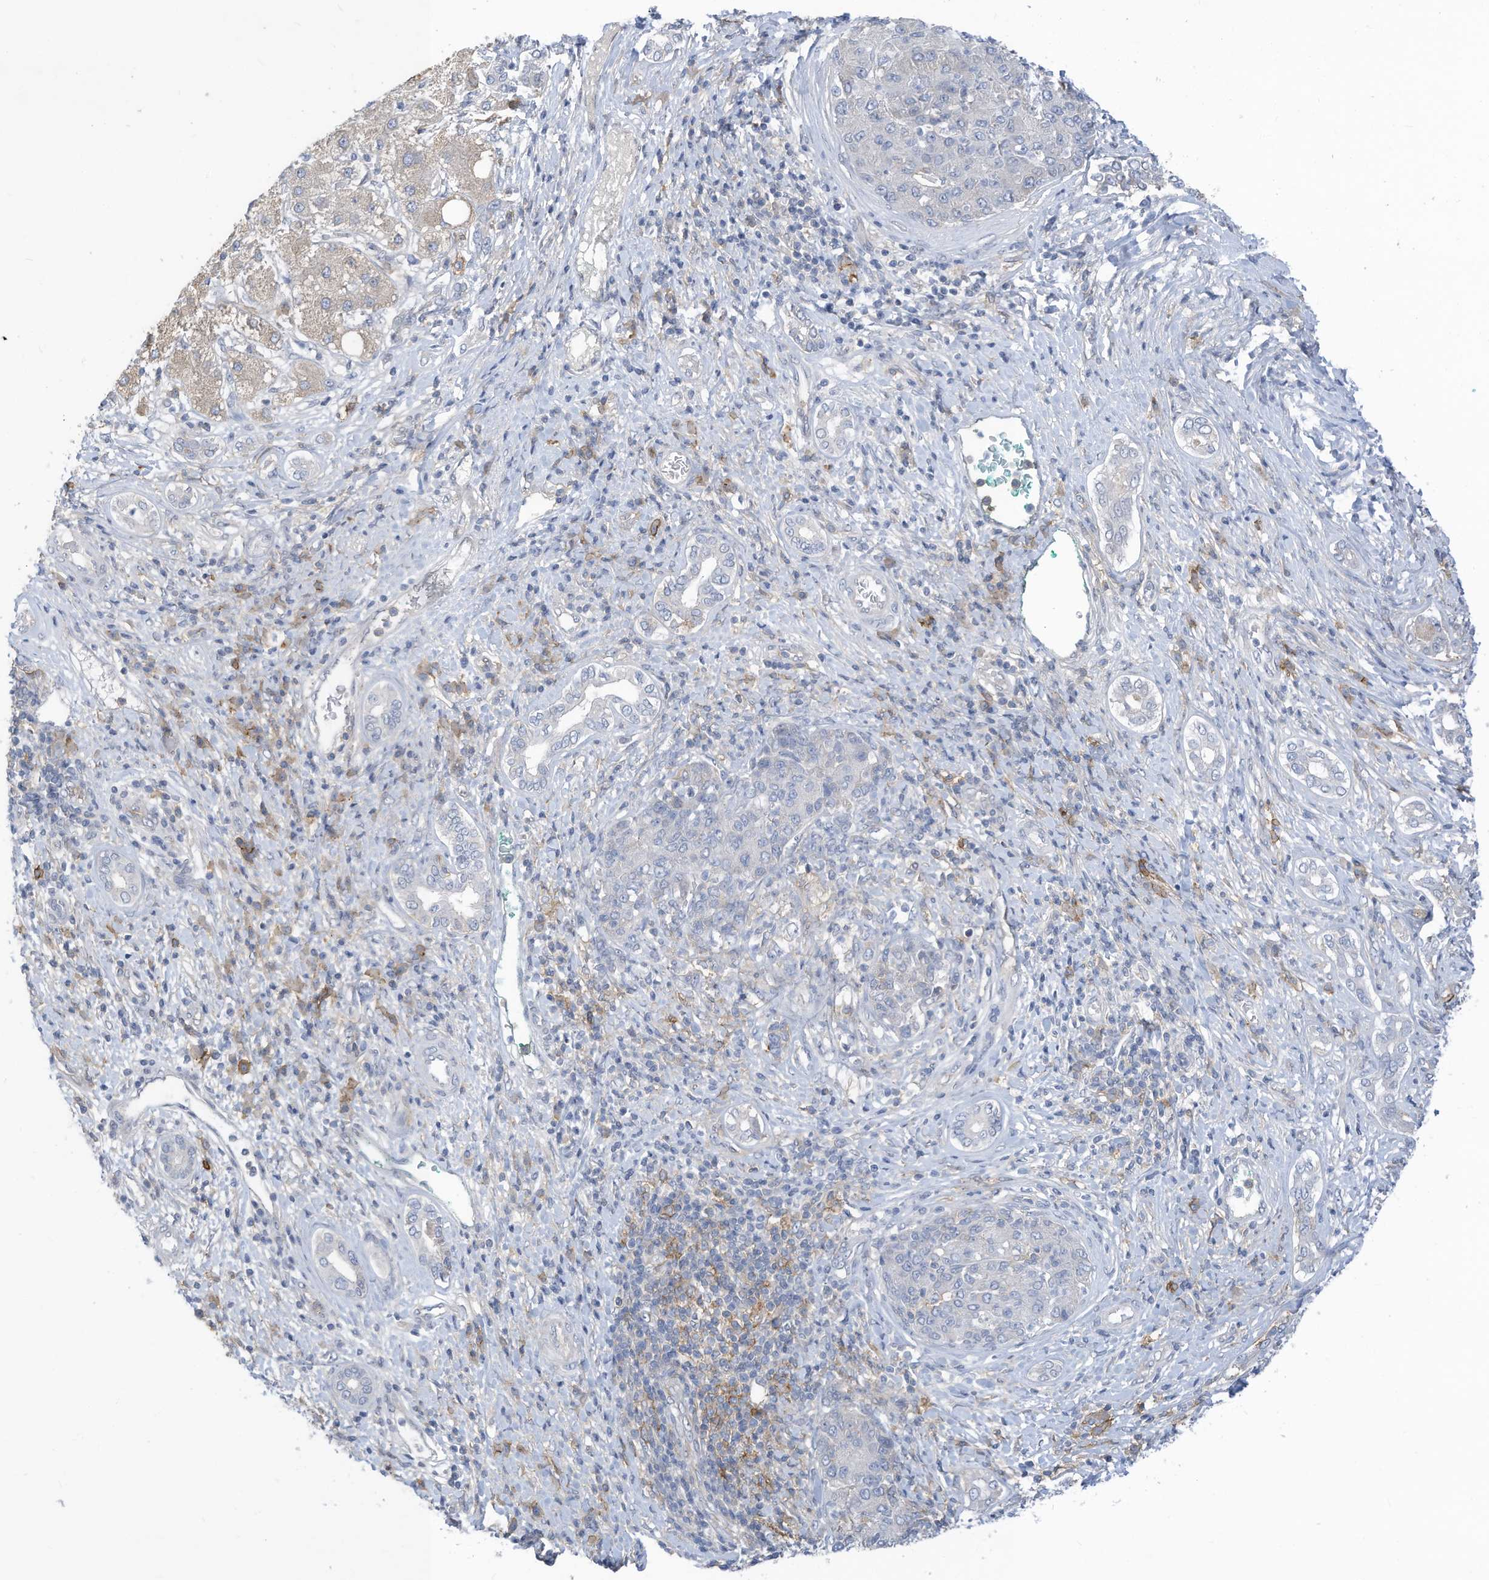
{"staining": {"intensity": "negative", "quantity": "none", "location": "none"}, "tissue": "liver cancer", "cell_type": "Tumor cells", "image_type": "cancer", "snomed": [{"axis": "morphology", "description": "Carcinoma, Hepatocellular, NOS"}, {"axis": "topography", "description": "Liver"}], "caption": "High power microscopy photomicrograph of an immunohistochemistry (IHC) photomicrograph of liver hepatocellular carcinoma, revealing no significant expression in tumor cells. (IHC, brightfield microscopy, high magnification).", "gene": "SLC1A5", "patient": {"sex": "male", "age": 65}}